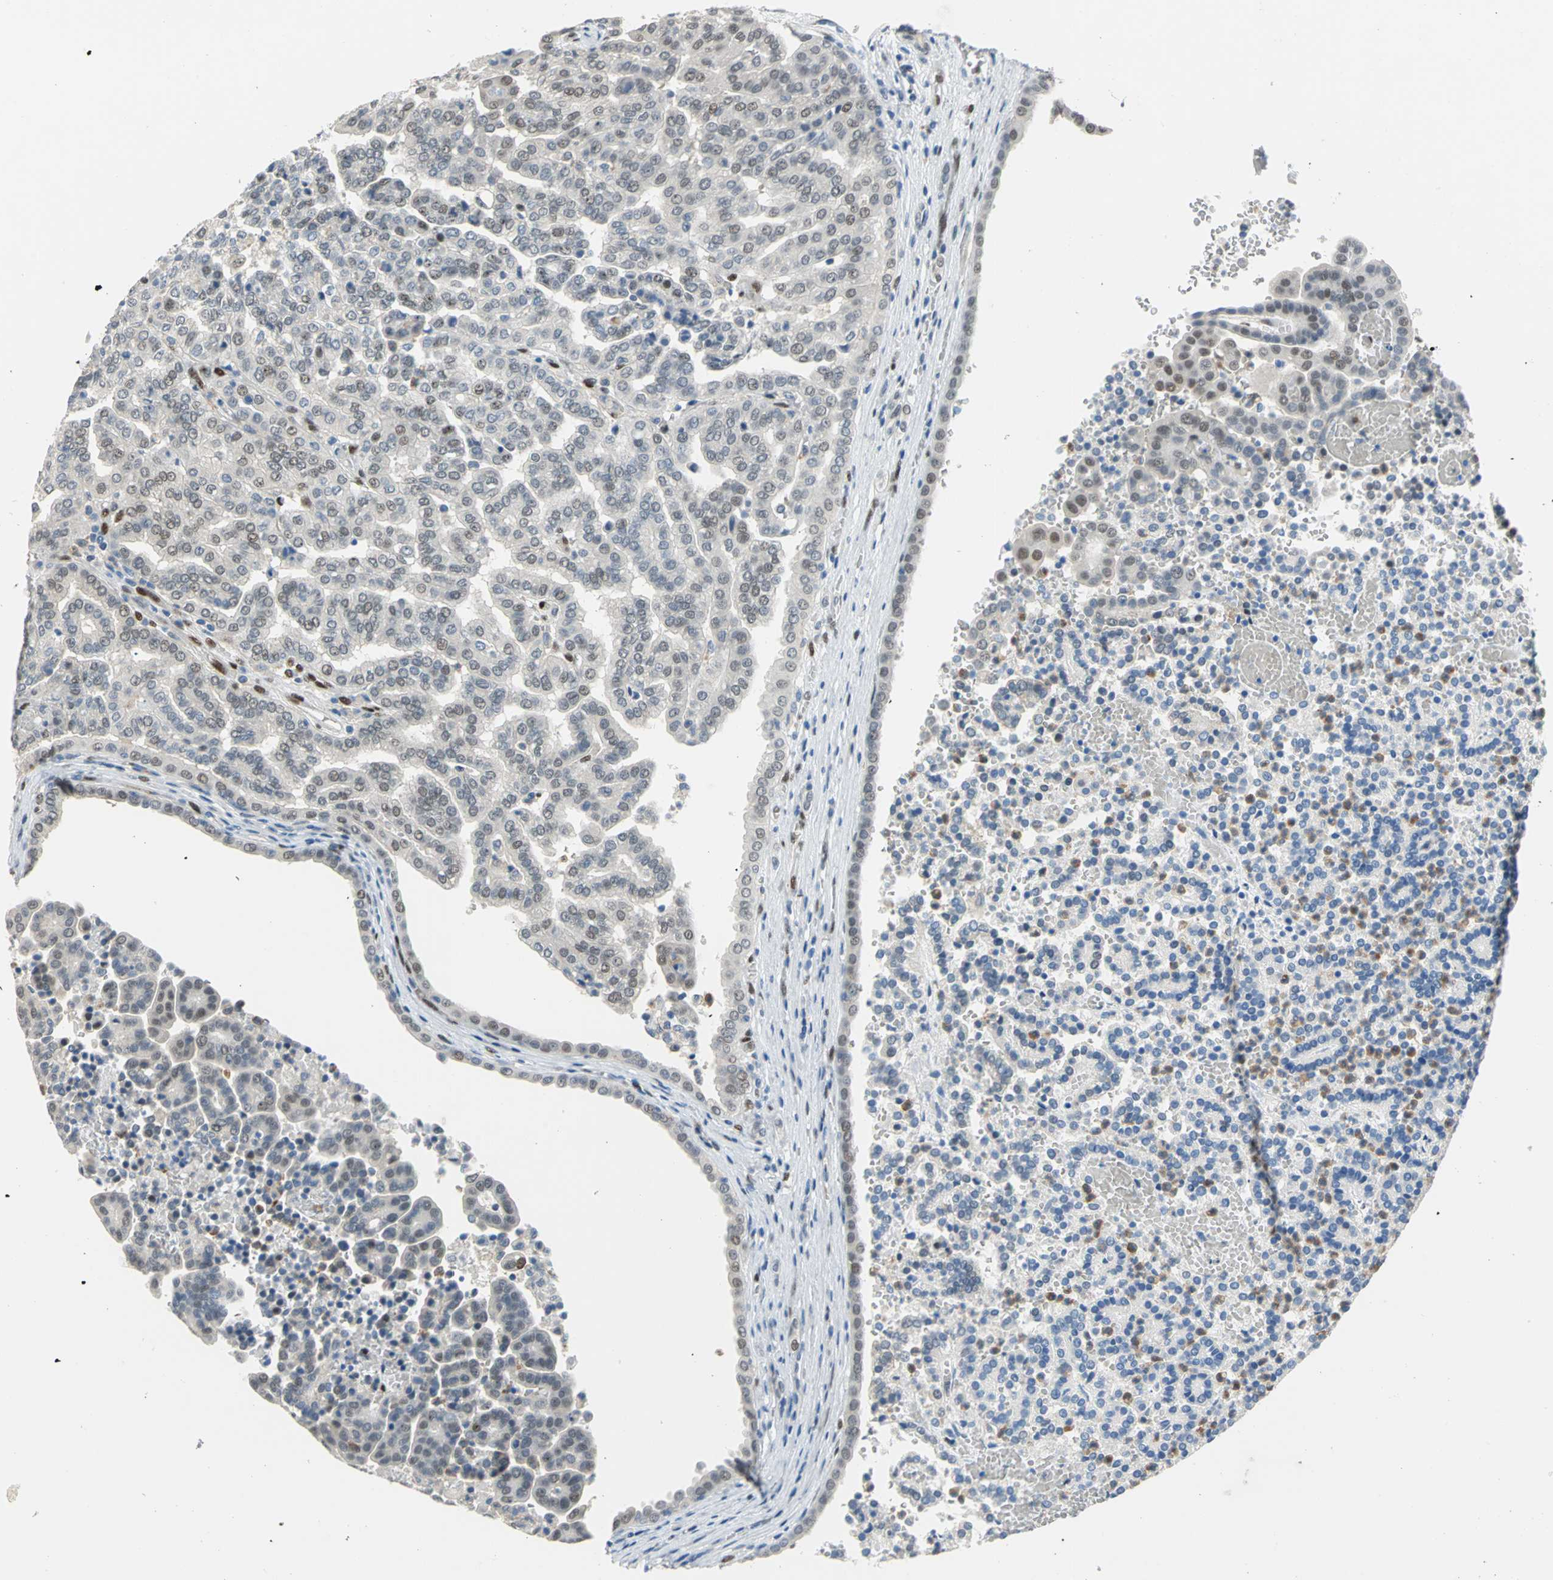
{"staining": {"intensity": "weak", "quantity": "<25%", "location": "nuclear"}, "tissue": "renal cancer", "cell_type": "Tumor cells", "image_type": "cancer", "snomed": [{"axis": "morphology", "description": "Adenocarcinoma, NOS"}, {"axis": "topography", "description": "Kidney"}], "caption": "An image of human renal cancer (adenocarcinoma) is negative for staining in tumor cells. Nuclei are stained in blue.", "gene": "RBFOX2", "patient": {"sex": "male", "age": 61}}